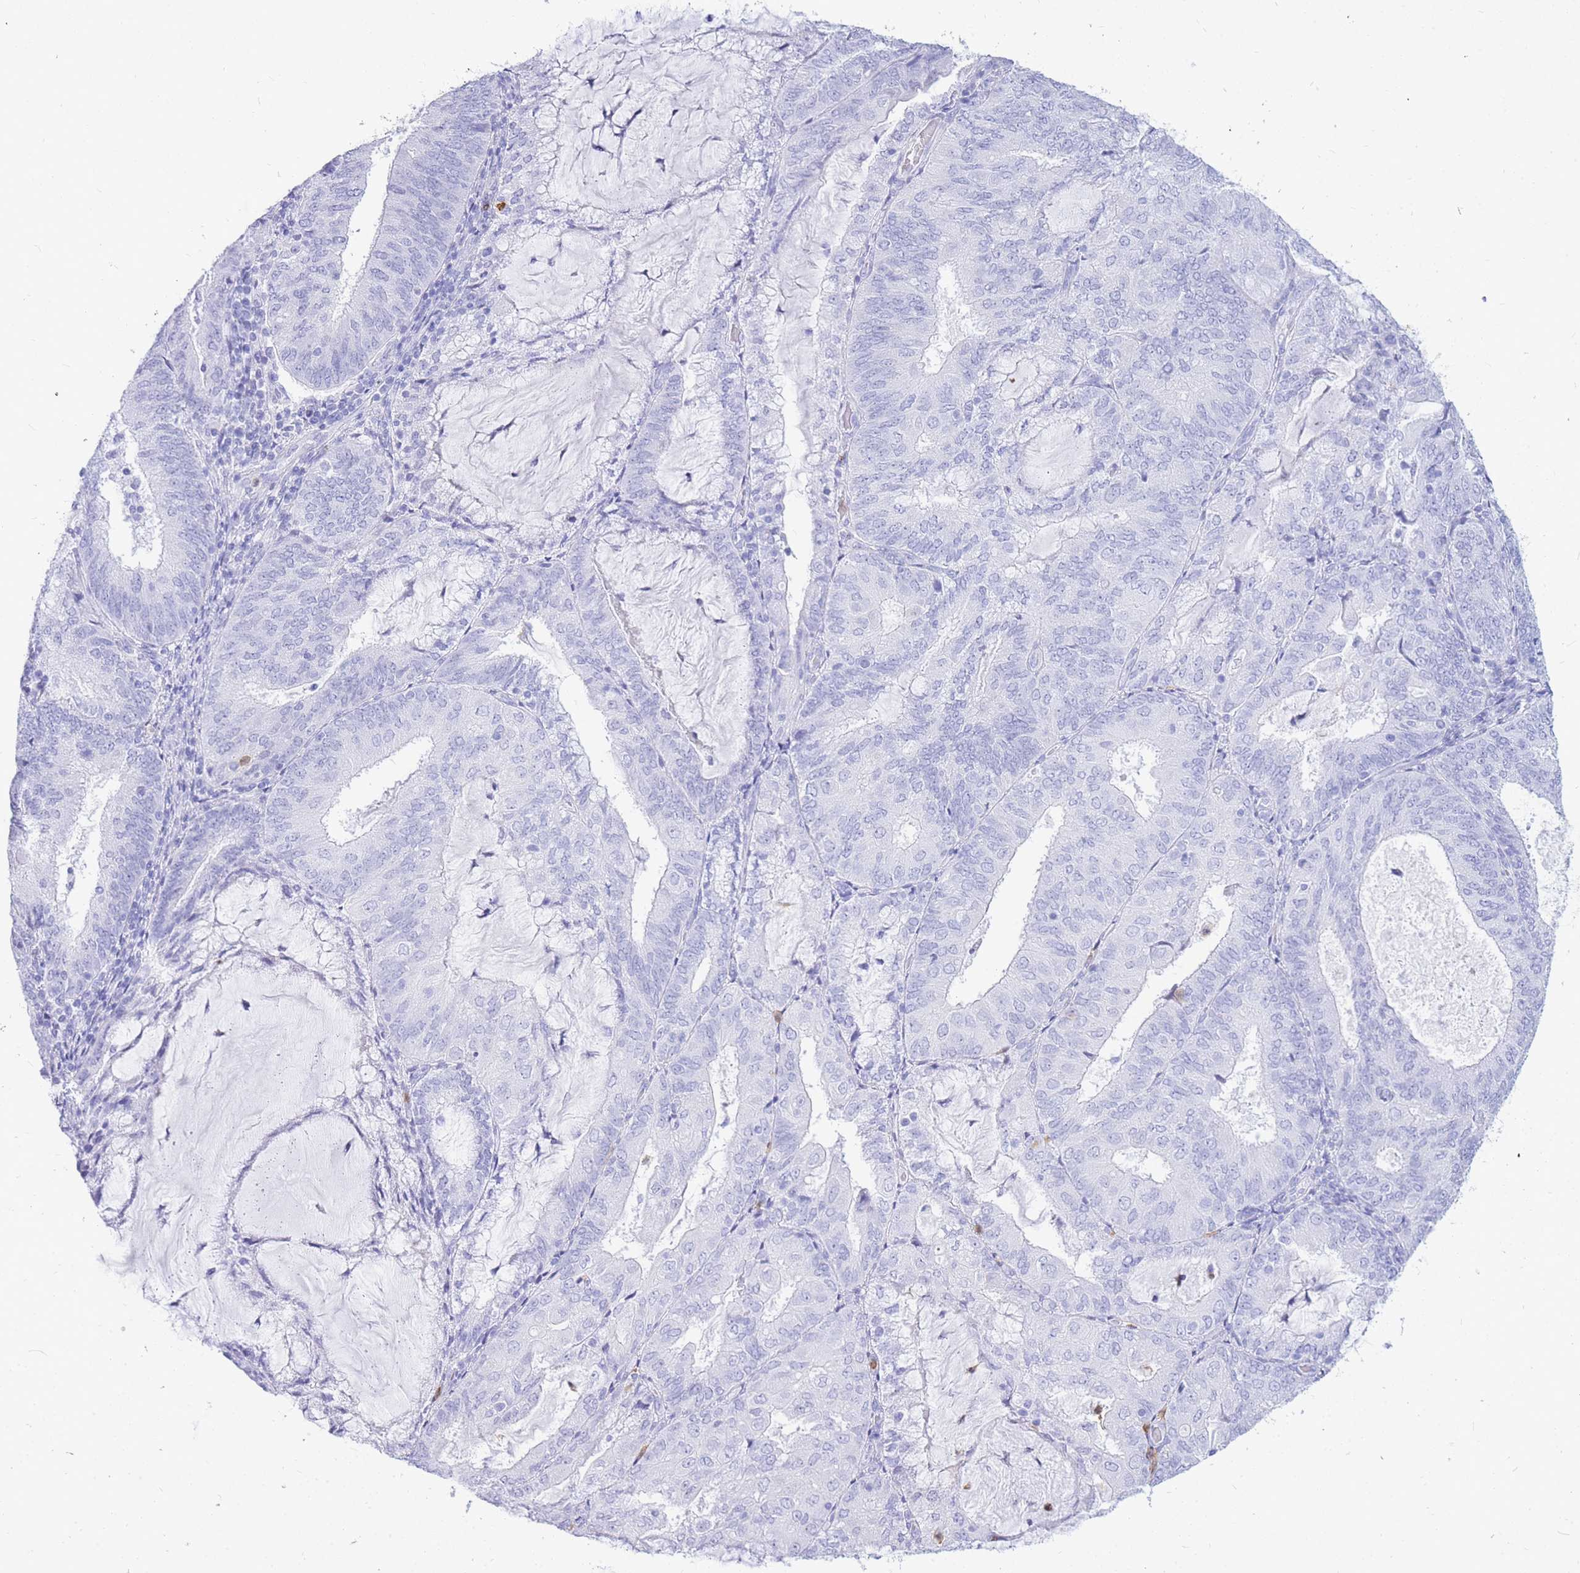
{"staining": {"intensity": "negative", "quantity": "none", "location": "none"}, "tissue": "endometrial cancer", "cell_type": "Tumor cells", "image_type": "cancer", "snomed": [{"axis": "morphology", "description": "Adenocarcinoma, NOS"}, {"axis": "topography", "description": "Endometrium"}], "caption": "IHC histopathology image of neoplastic tissue: human adenocarcinoma (endometrial) stained with DAB reveals no significant protein positivity in tumor cells.", "gene": "HERC1", "patient": {"sex": "female", "age": 81}}